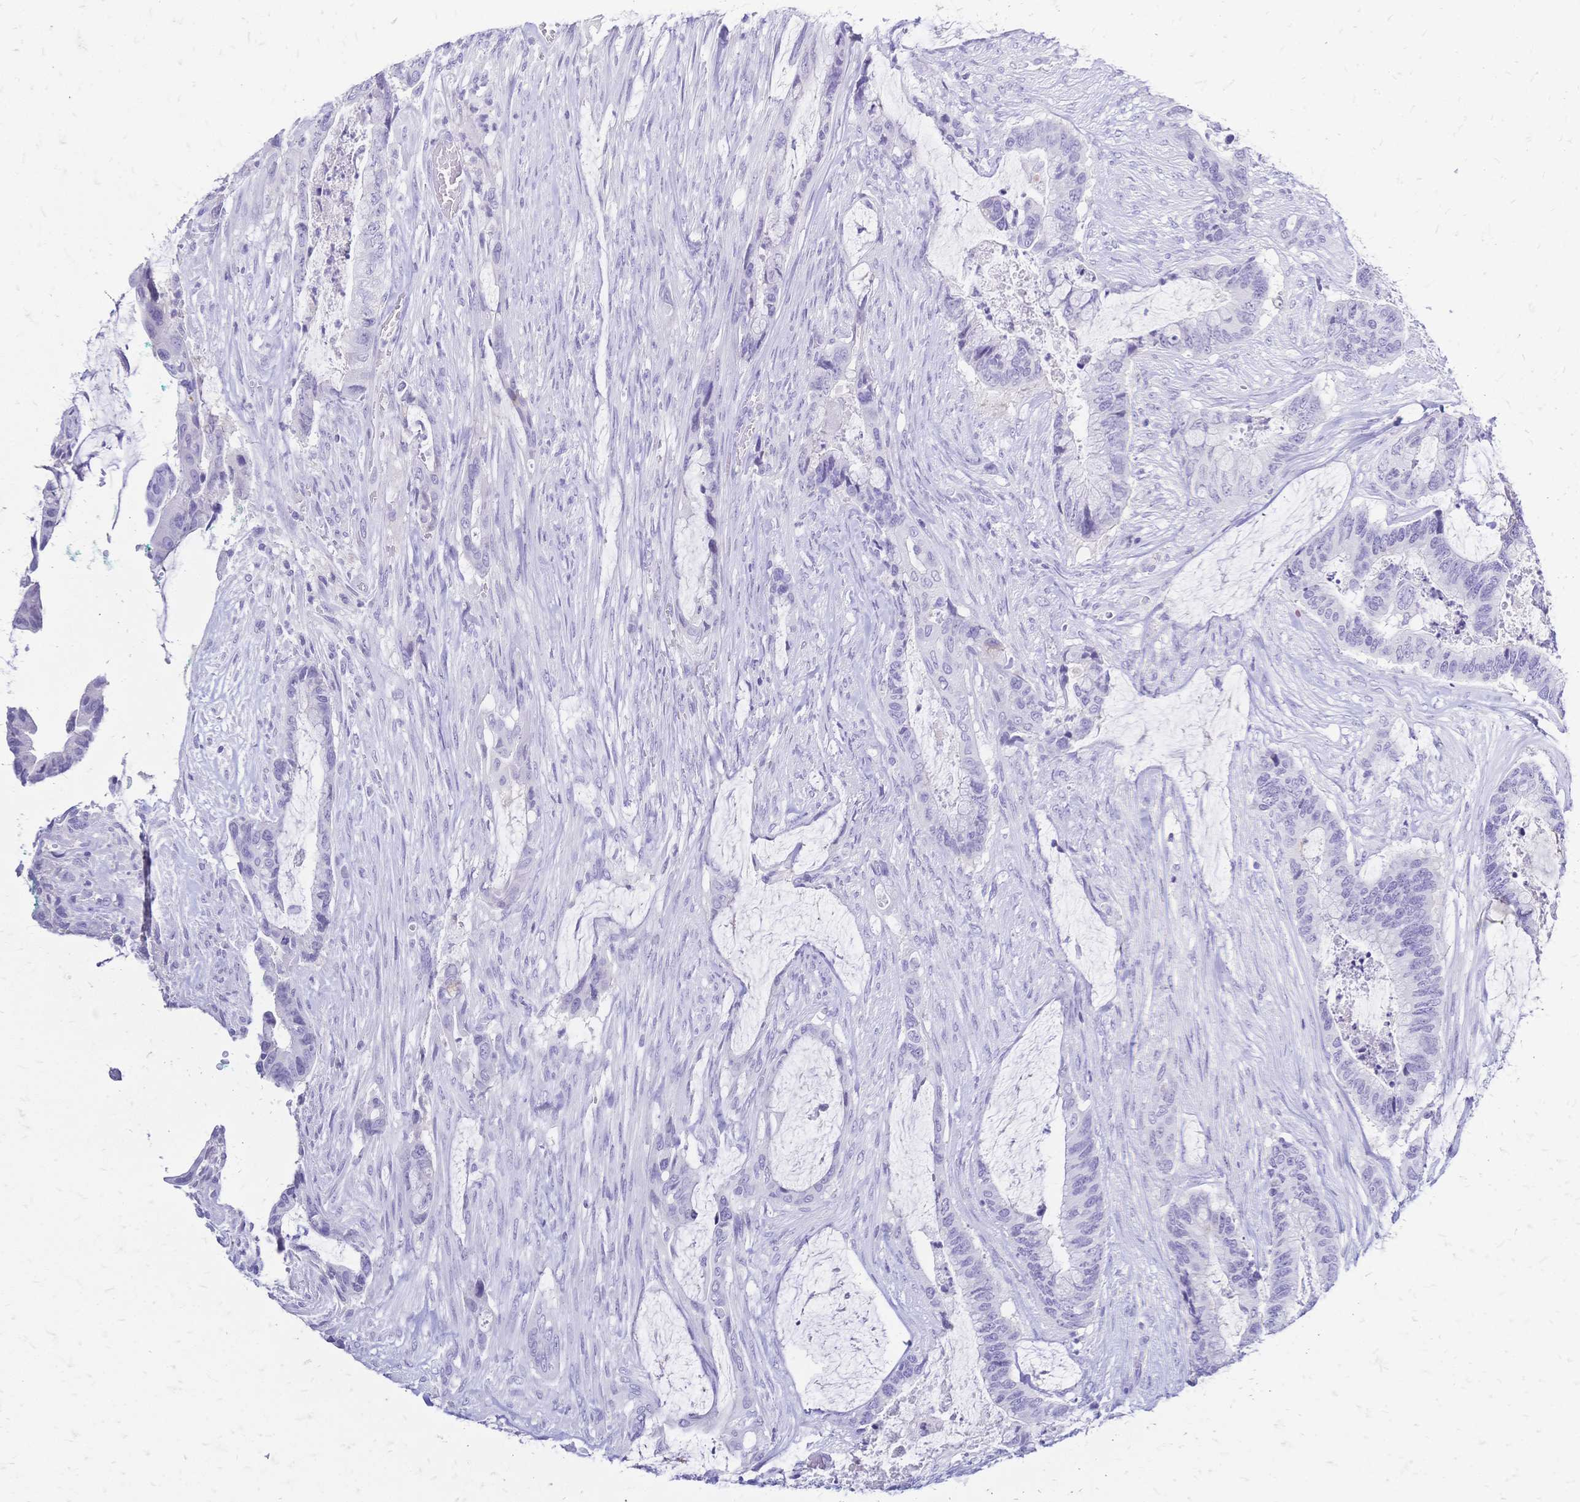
{"staining": {"intensity": "negative", "quantity": "none", "location": "none"}, "tissue": "colorectal cancer", "cell_type": "Tumor cells", "image_type": "cancer", "snomed": [{"axis": "morphology", "description": "Adenocarcinoma, NOS"}, {"axis": "topography", "description": "Rectum"}], "caption": "The photomicrograph shows no significant expression in tumor cells of colorectal cancer (adenocarcinoma).", "gene": "FA2H", "patient": {"sex": "female", "age": 59}}